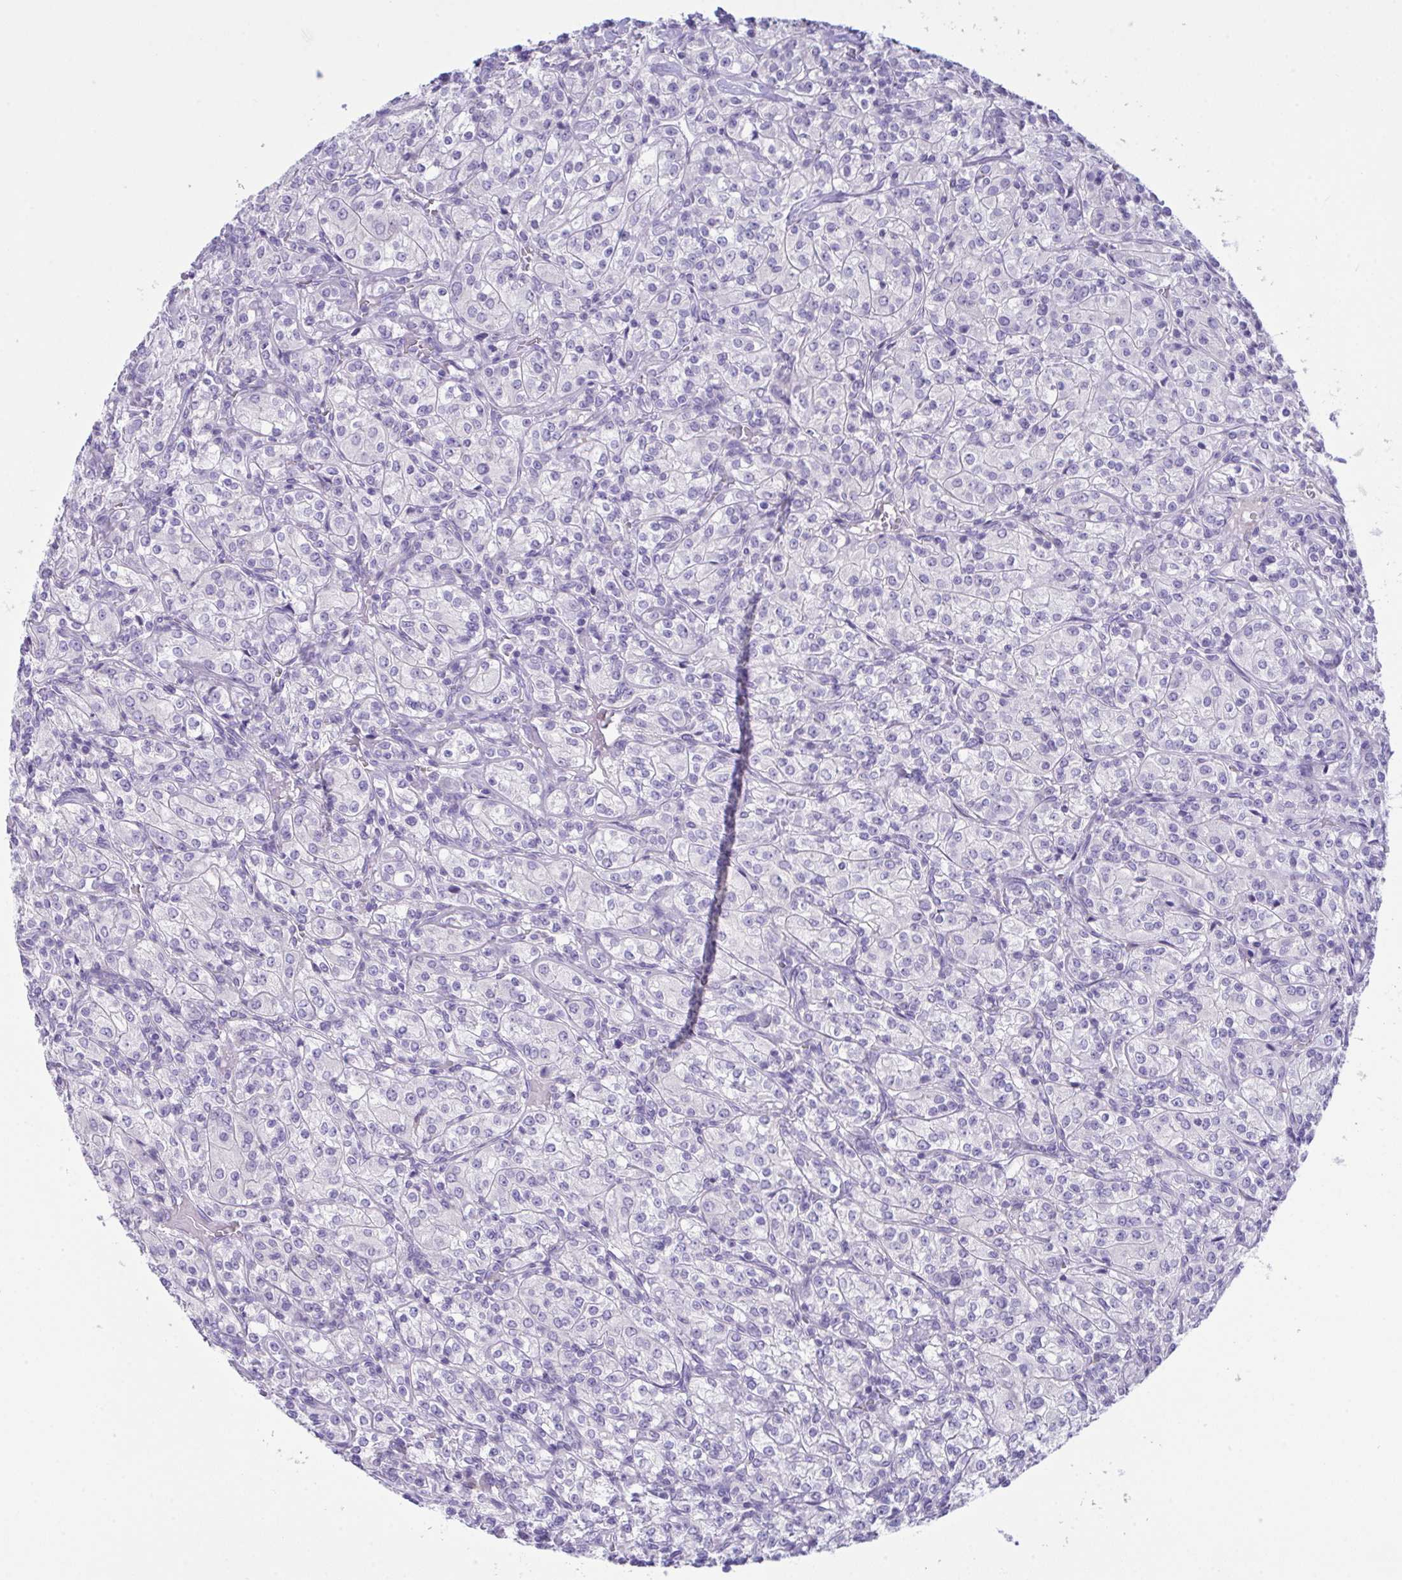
{"staining": {"intensity": "negative", "quantity": "none", "location": "none"}, "tissue": "renal cancer", "cell_type": "Tumor cells", "image_type": "cancer", "snomed": [{"axis": "morphology", "description": "Adenocarcinoma, NOS"}, {"axis": "topography", "description": "Kidney"}], "caption": "Histopathology image shows no significant protein positivity in tumor cells of renal adenocarcinoma. (DAB immunohistochemistry with hematoxylin counter stain).", "gene": "GLB1L2", "patient": {"sex": "male", "age": 77}}